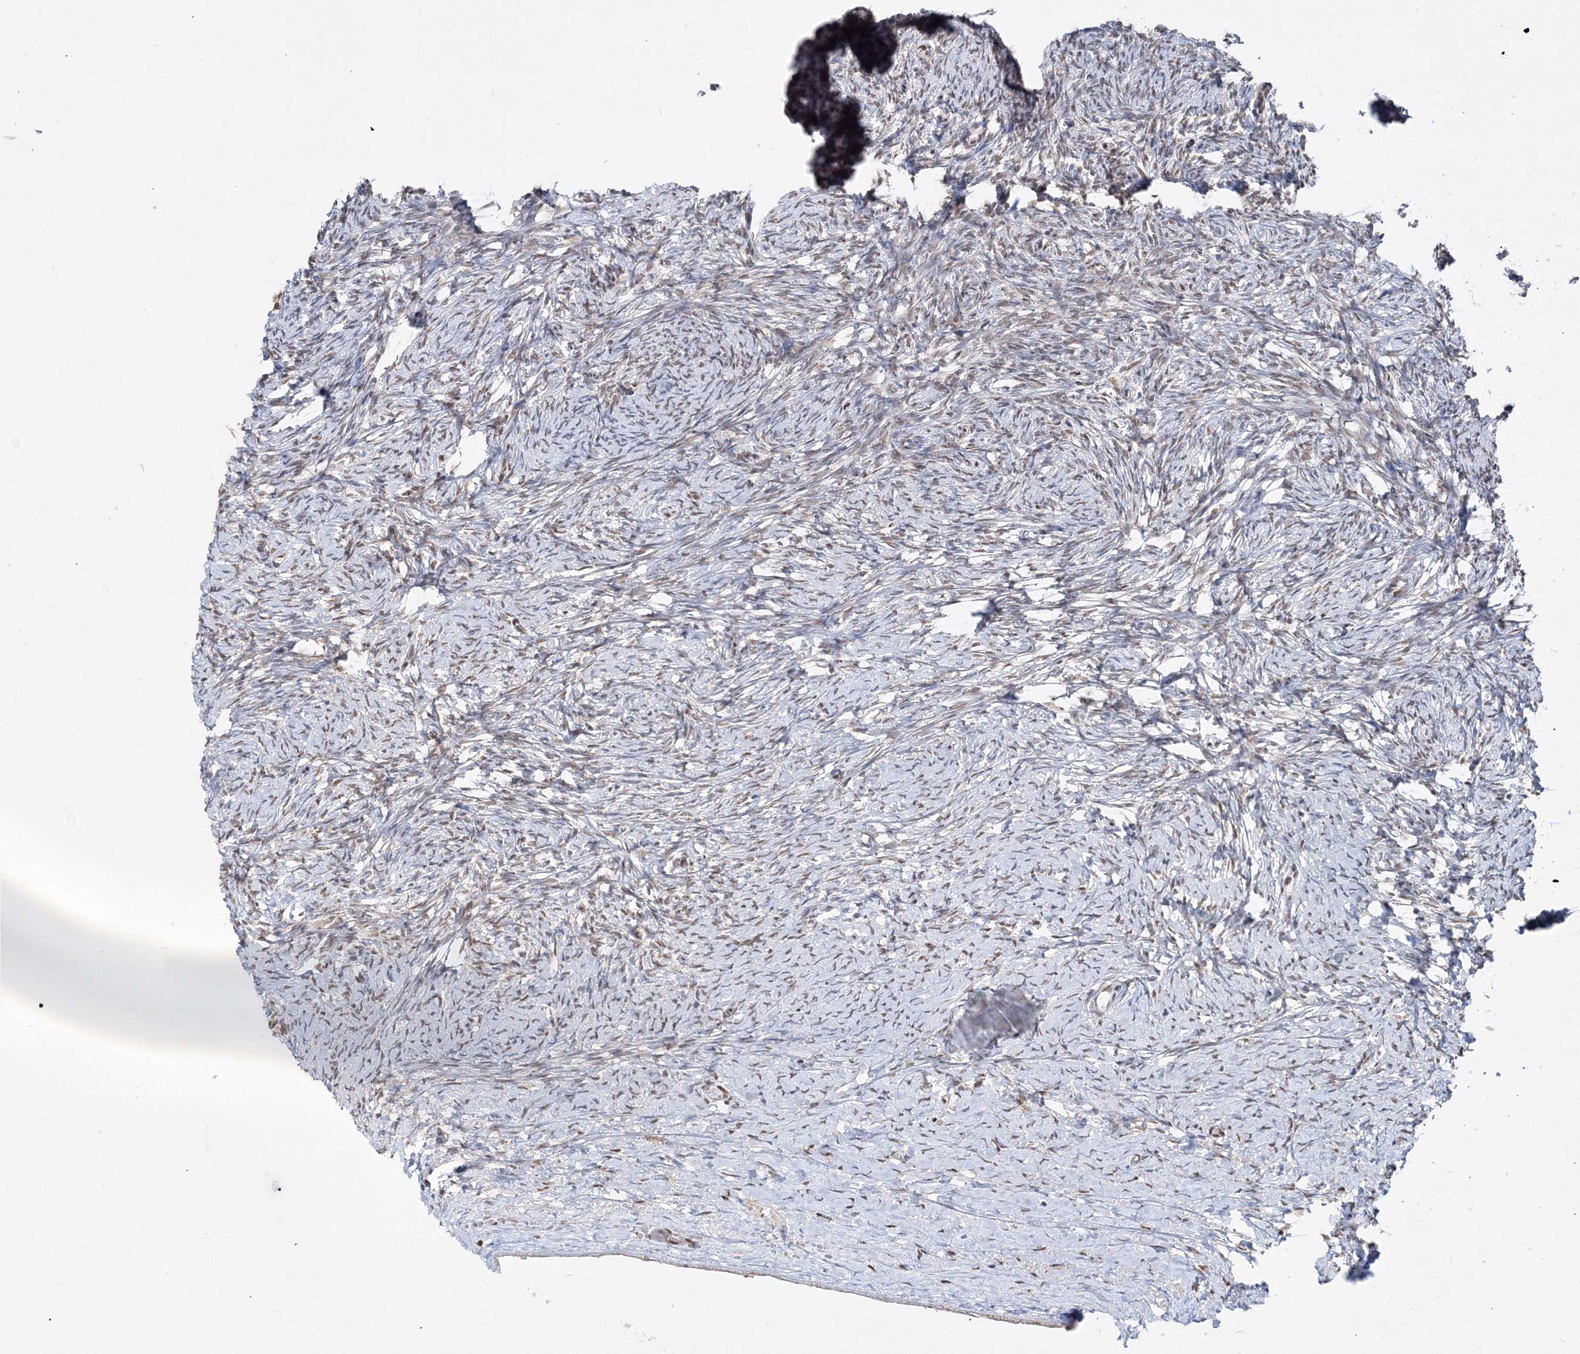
{"staining": {"intensity": "moderate", "quantity": "<25%", "location": "cytoplasmic/membranous,nuclear"}, "tissue": "ovary", "cell_type": "Ovarian stroma cells", "image_type": "normal", "snomed": [{"axis": "morphology", "description": "Normal tissue, NOS"}, {"axis": "morphology", "description": "Developmental malformation"}, {"axis": "topography", "description": "Ovary"}], "caption": "Protein staining of benign ovary shows moderate cytoplasmic/membranous,nuclear positivity in about <25% of ovarian stroma cells.", "gene": "ZNF638", "patient": {"sex": "female", "age": 39}}